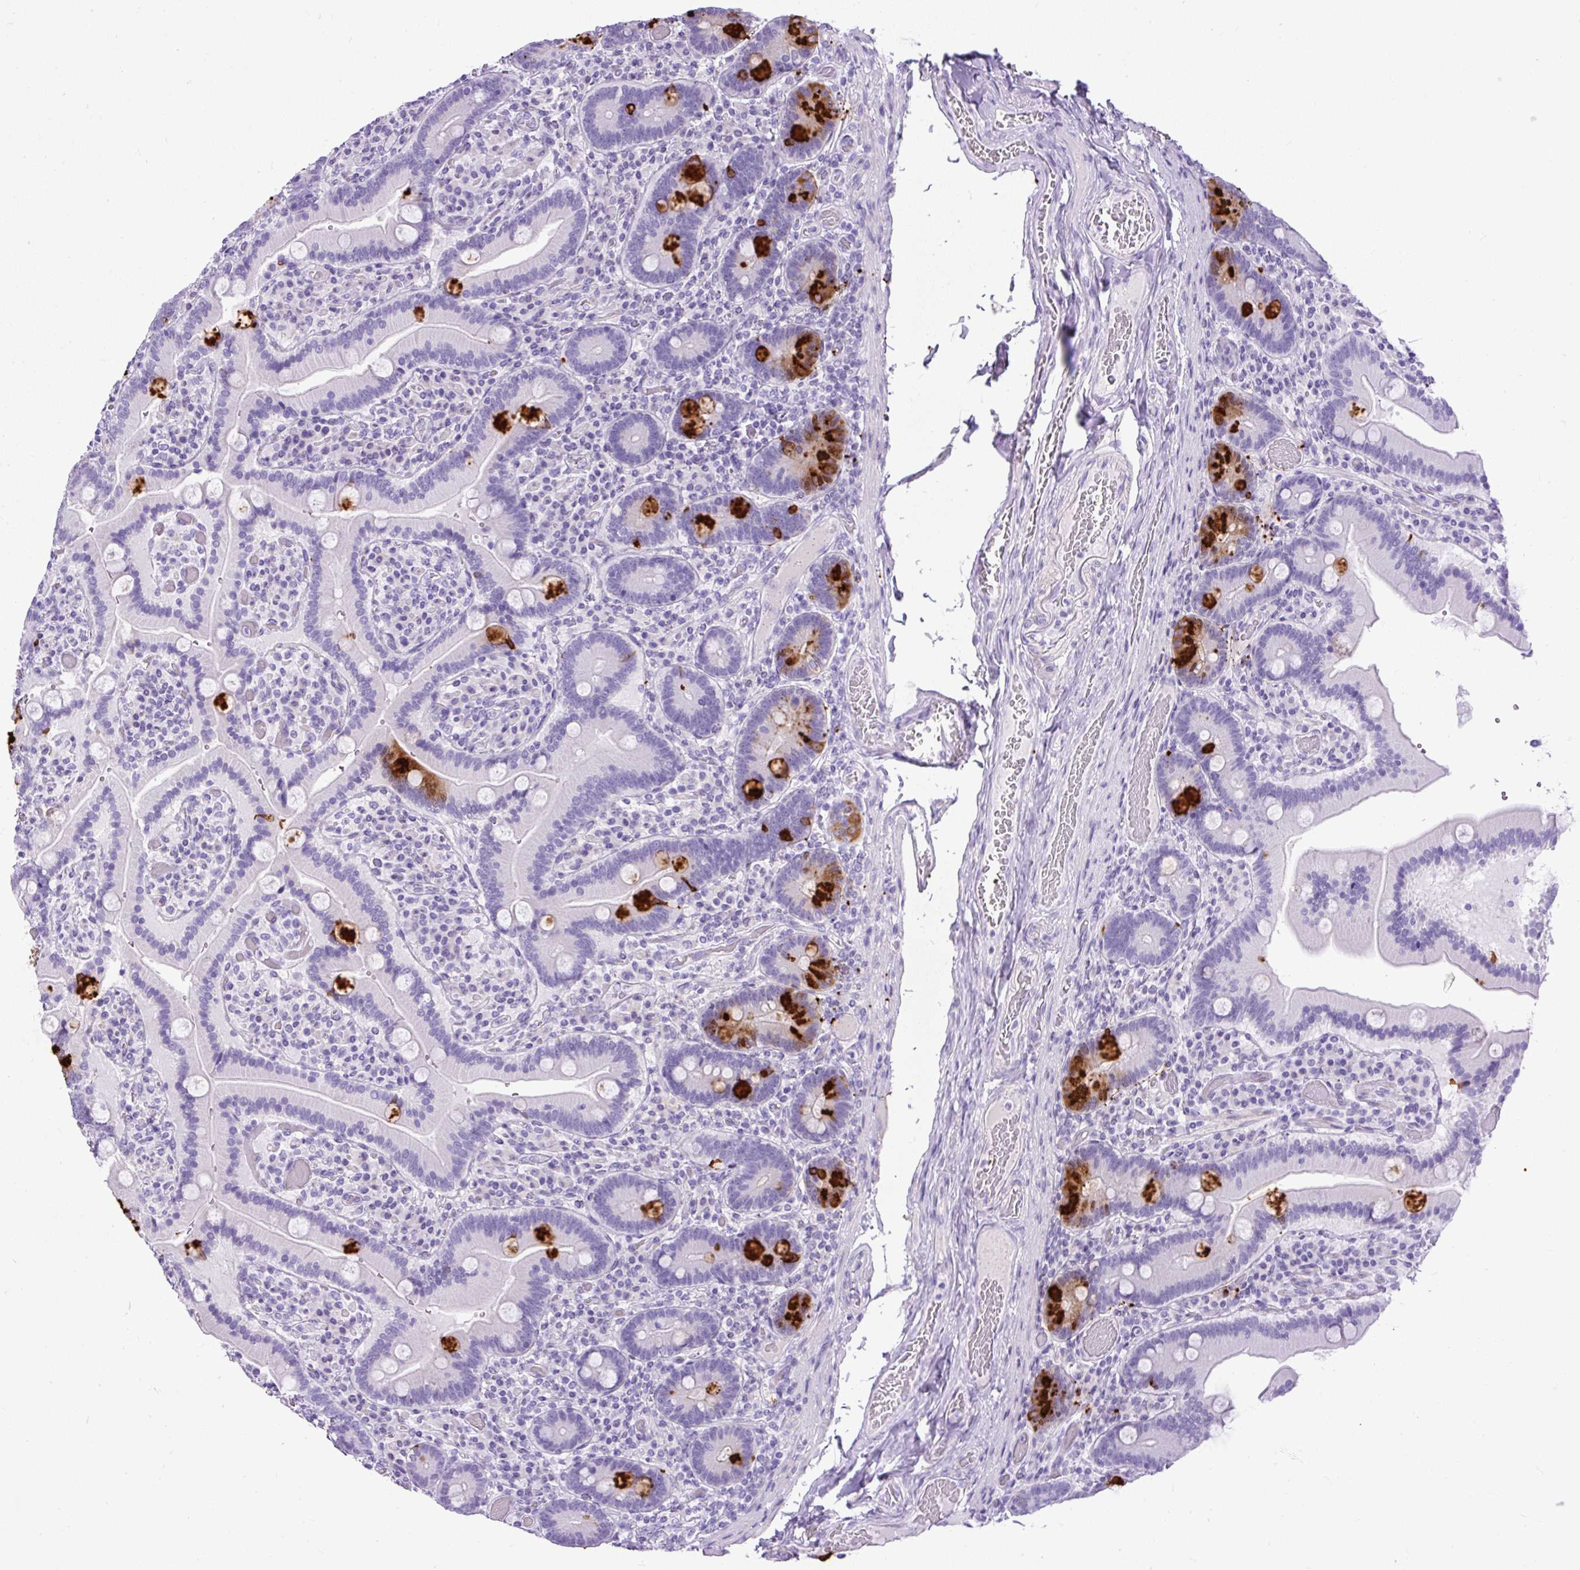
{"staining": {"intensity": "strong", "quantity": "25%-75%", "location": "cytoplasmic/membranous"}, "tissue": "duodenum", "cell_type": "Glandular cells", "image_type": "normal", "snomed": [{"axis": "morphology", "description": "Normal tissue, NOS"}, {"axis": "topography", "description": "Duodenum"}], "caption": "Duodenum stained for a protein reveals strong cytoplasmic/membranous positivity in glandular cells.", "gene": "UPP1", "patient": {"sex": "female", "age": 62}}